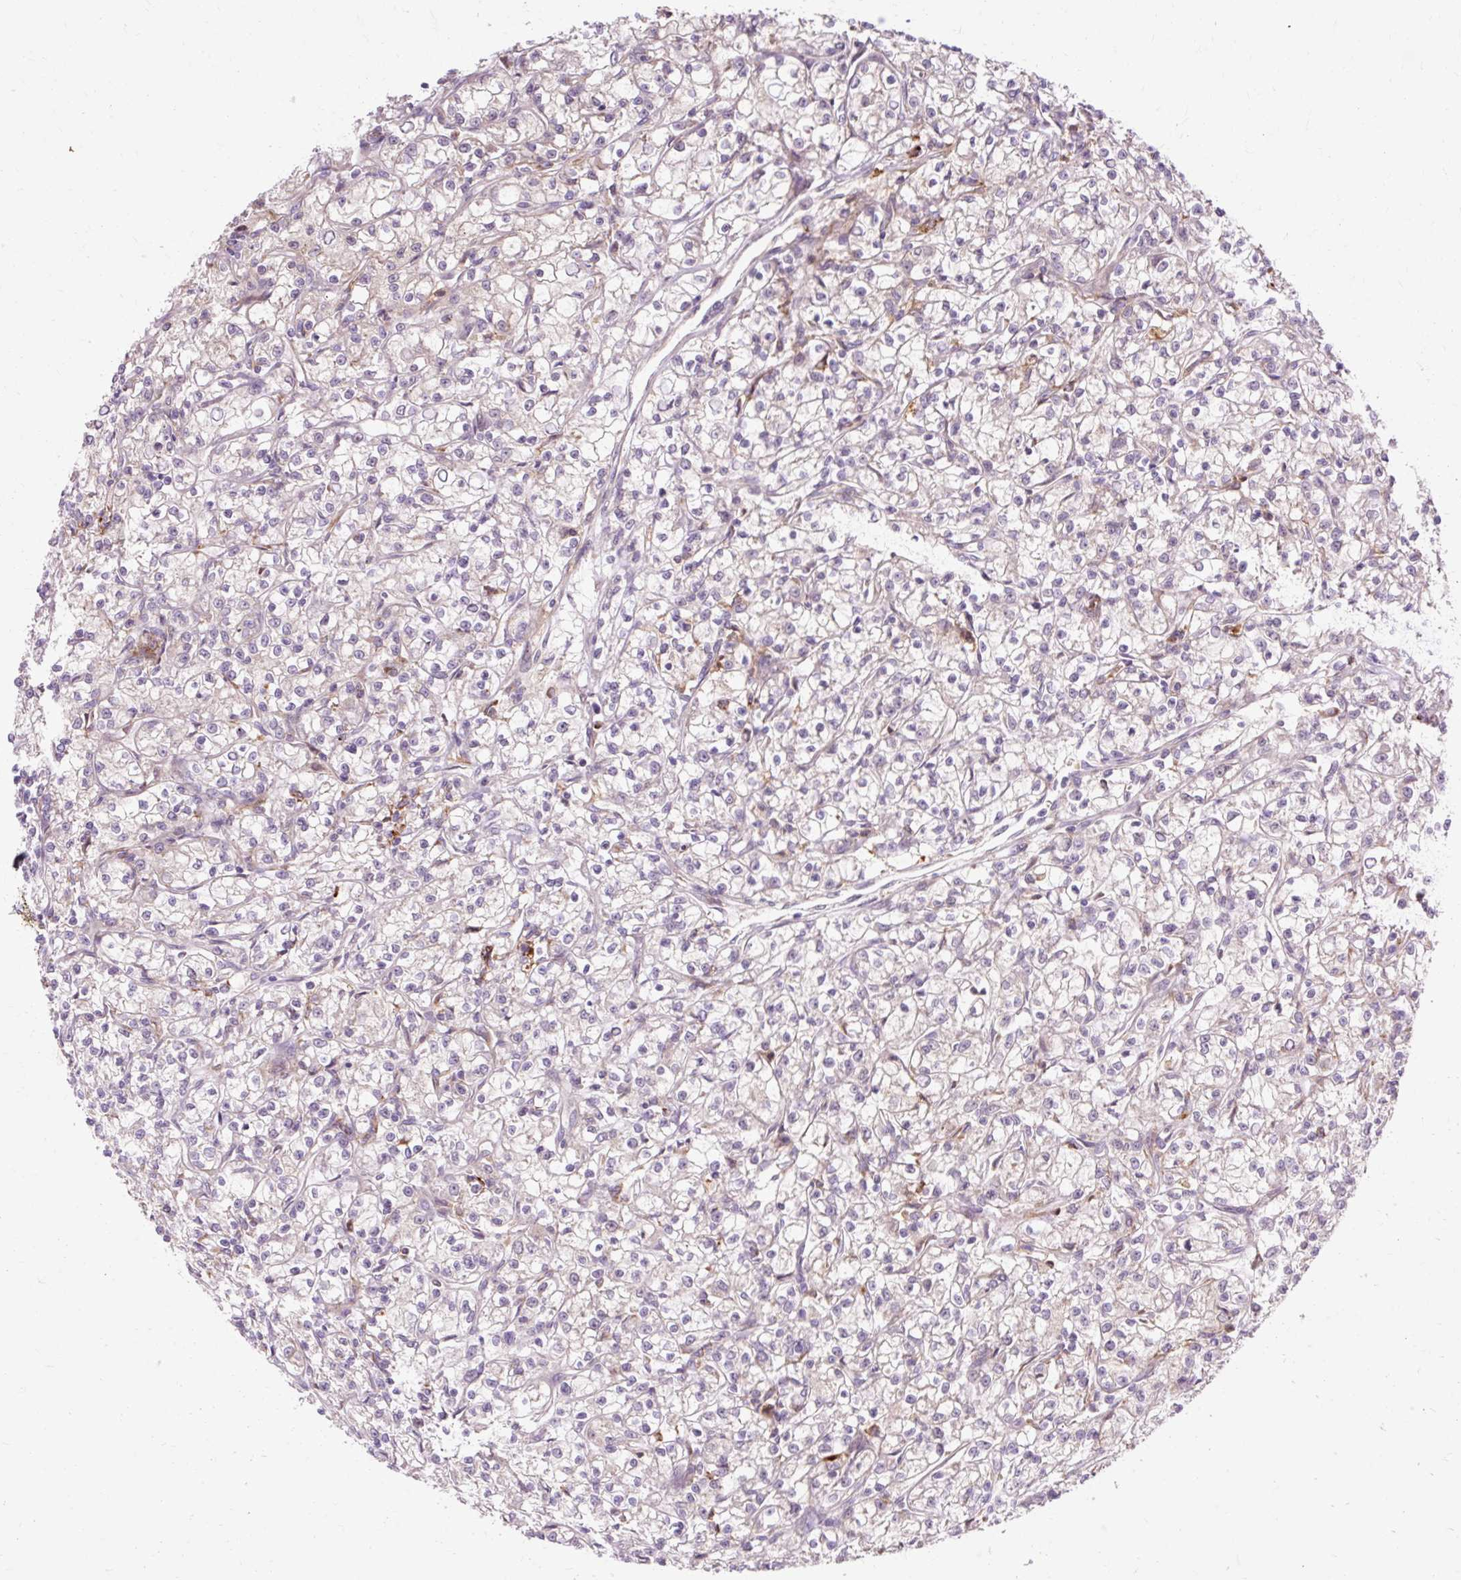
{"staining": {"intensity": "negative", "quantity": "none", "location": "none"}, "tissue": "renal cancer", "cell_type": "Tumor cells", "image_type": "cancer", "snomed": [{"axis": "morphology", "description": "Adenocarcinoma, NOS"}, {"axis": "topography", "description": "Kidney"}], "caption": "Renal adenocarcinoma was stained to show a protein in brown. There is no significant positivity in tumor cells.", "gene": "GEMIN2", "patient": {"sex": "female", "age": 59}}